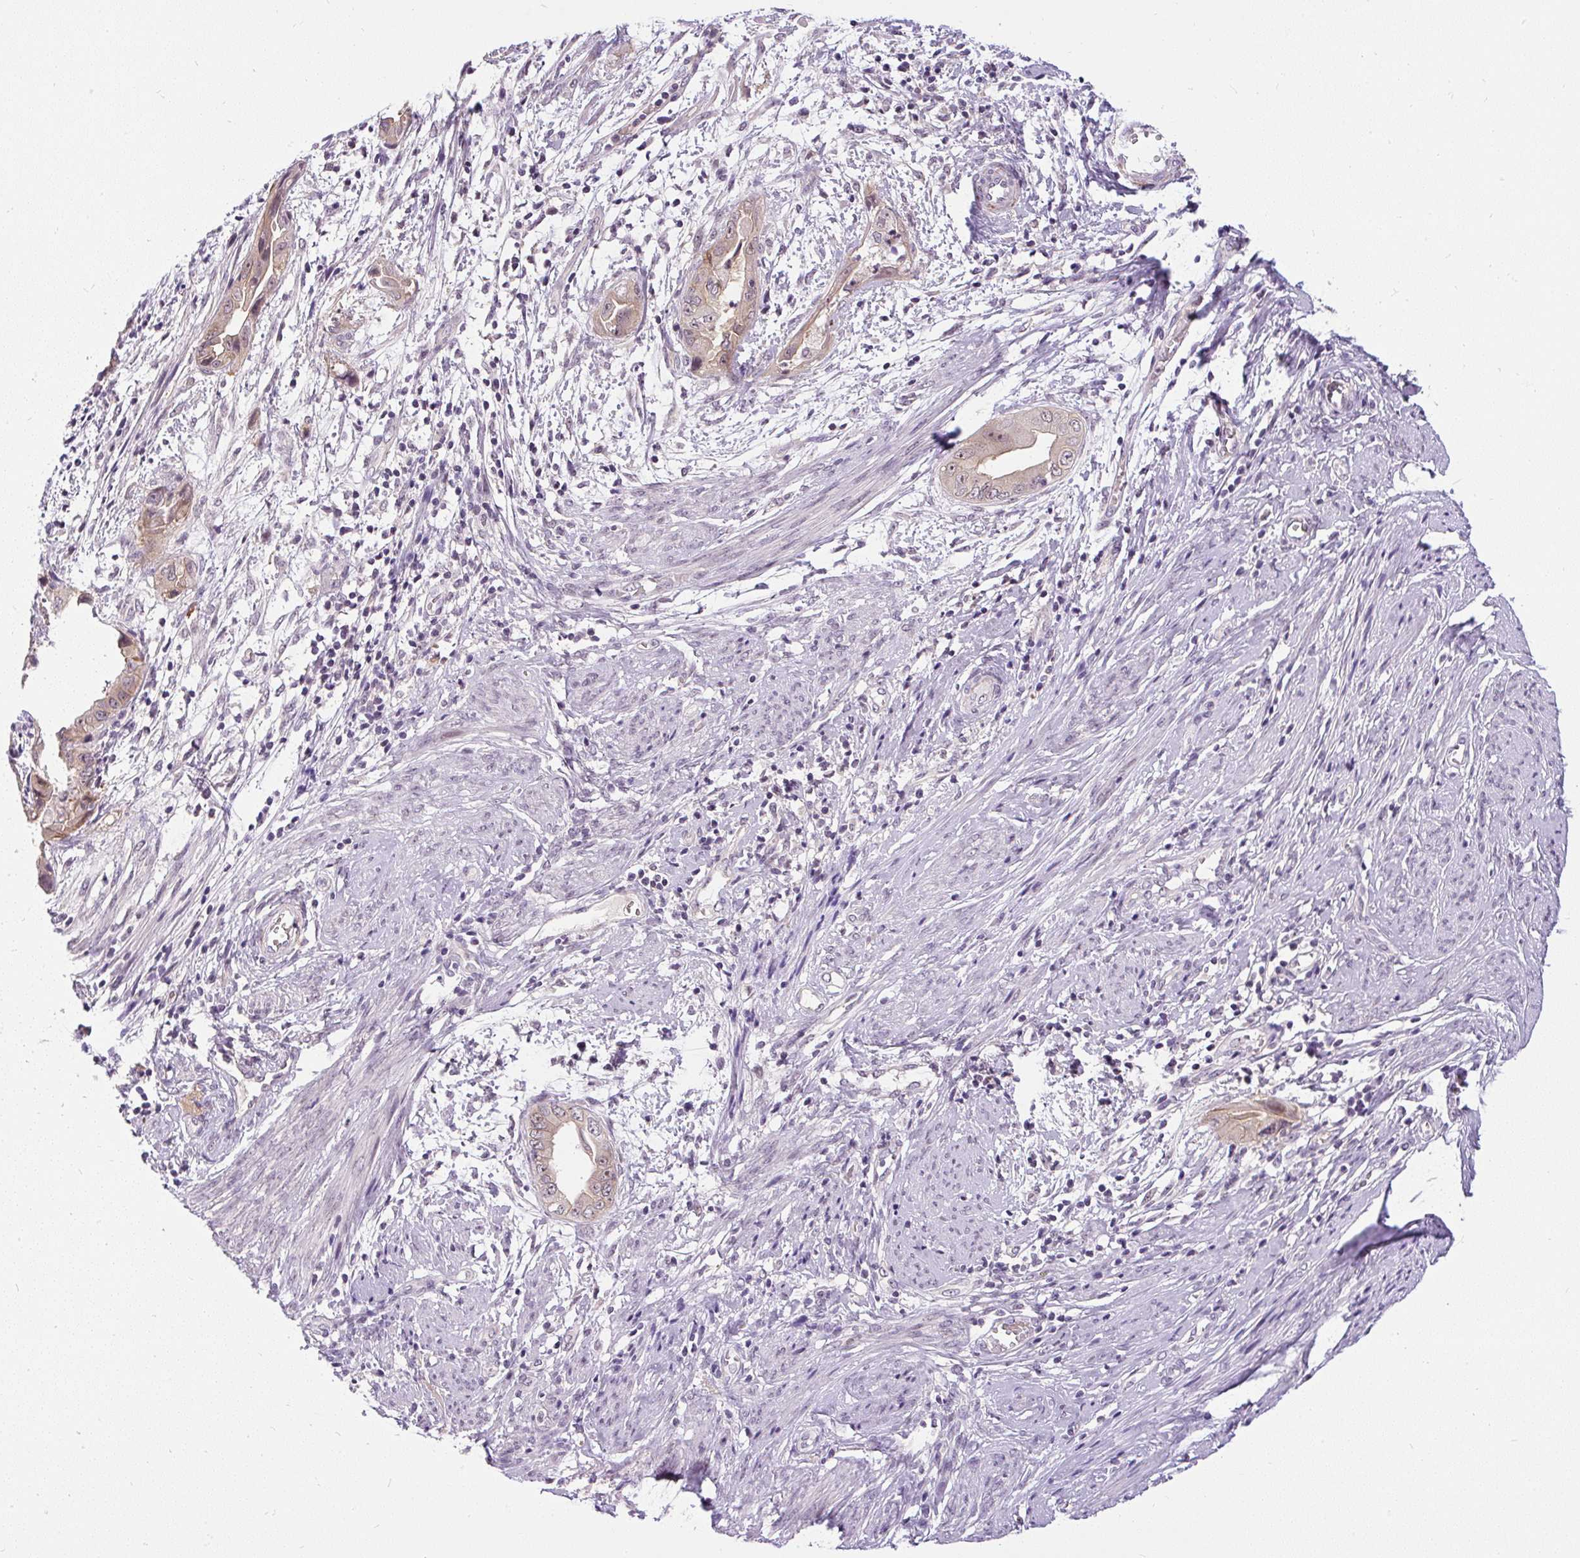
{"staining": {"intensity": "weak", "quantity": "25%-75%", "location": "cytoplasmic/membranous,nuclear"}, "tissue": "endometrial cancer", "cell_type": "Tumor cells", "image_type": "cancer", "snomed": [{"axis": "morphology", "description": "Adenocarcinoma, NOS"}, {"axis": "topography", "description": "Endometrium"}], "caption": "Endometrial cancer stained with a protein marker exhibits weak staining in tumor cells.", "gene": "FAM117B", "patient": {"sex": "female", "age": 57}}